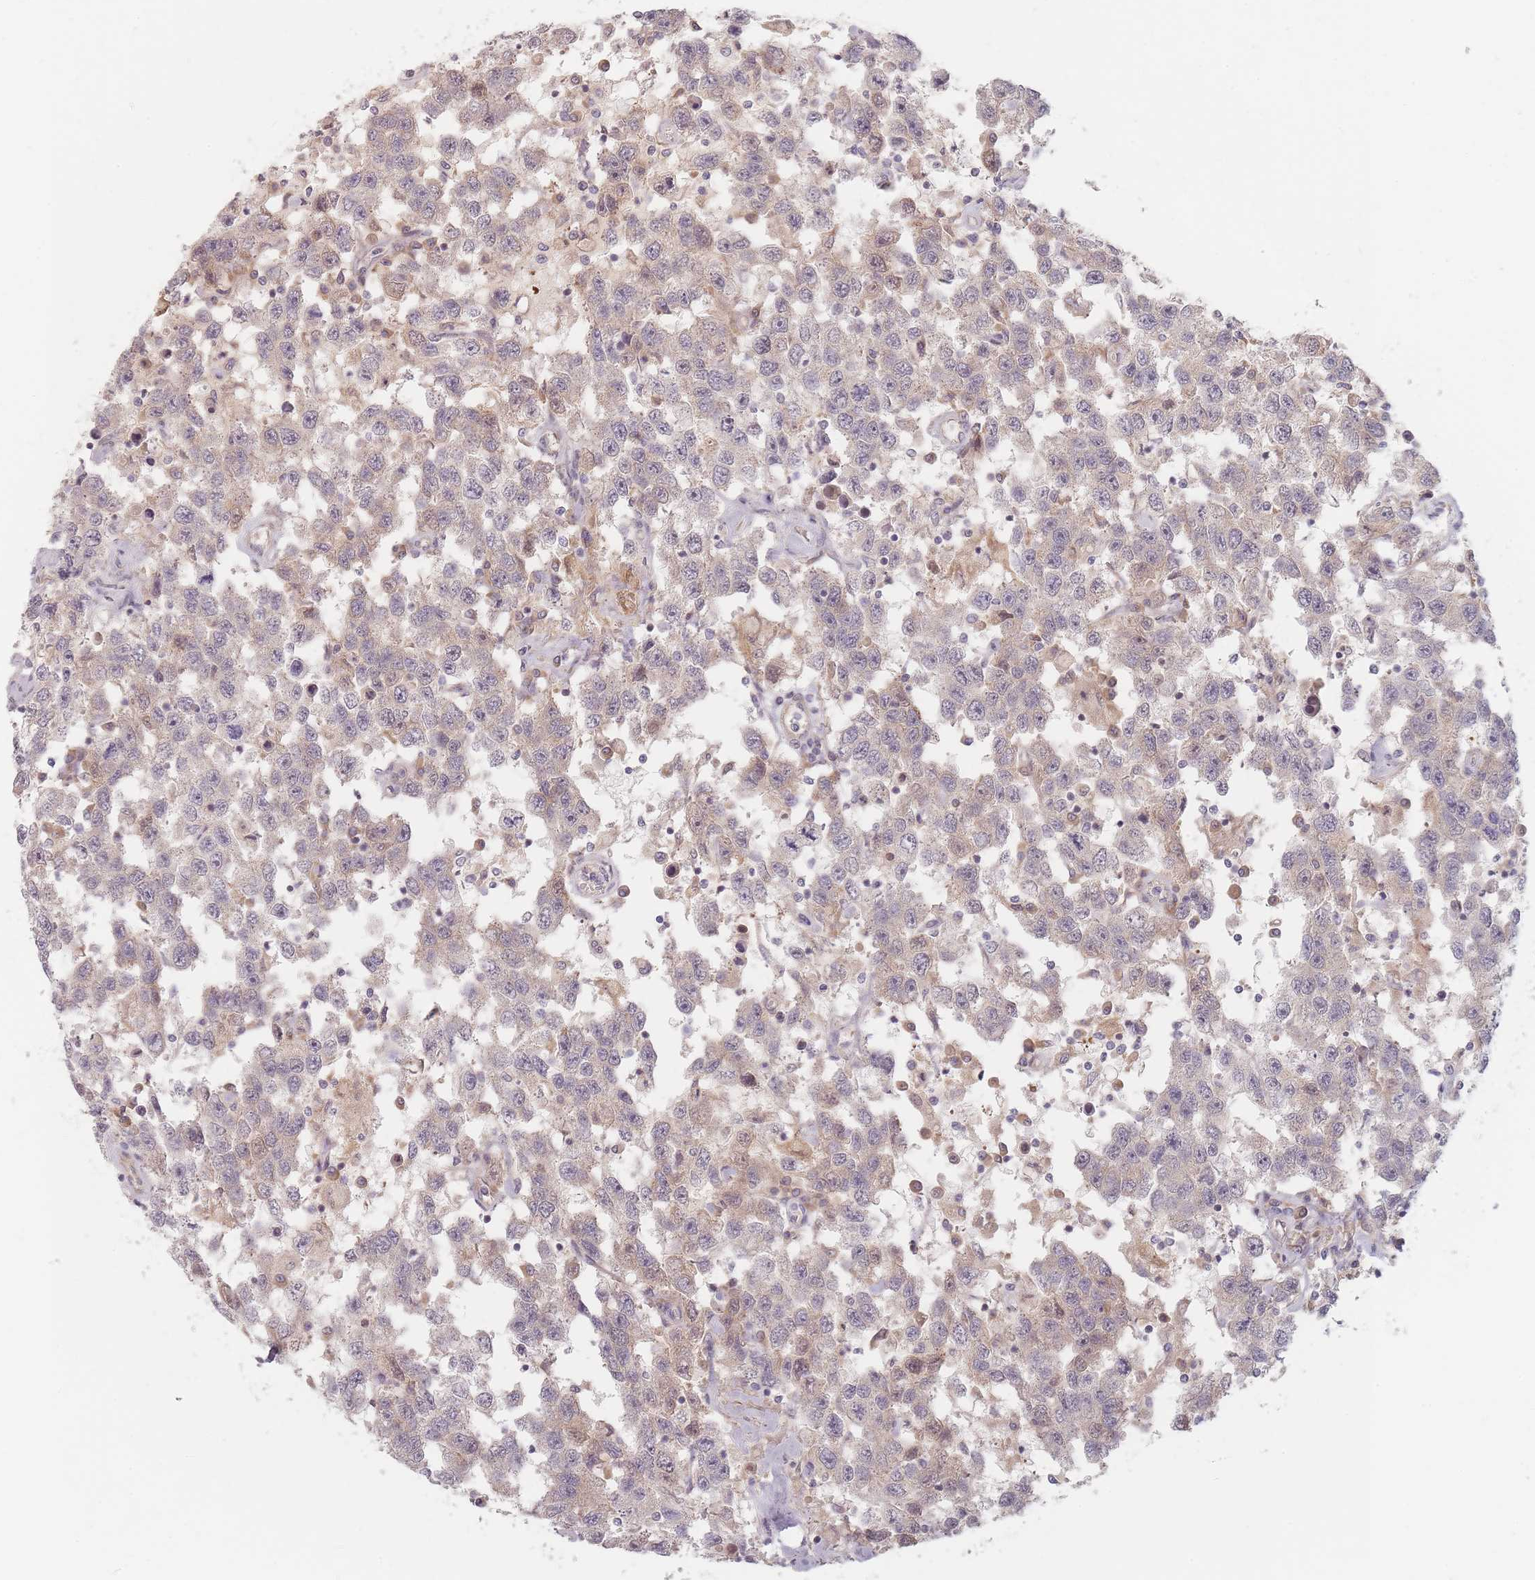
{"staining": {"intensity": "weak", "quantity": "<25%", "location": "cytoplasmic/membranous"}, "tissue": "testis cancer", "cell_type": "Tumor cells", "image_type": "cancer", "snomed": [{"axis": "morphology", "description": "Seminoma, NOS"}, {"axis": "topography", "description": "Testis"}], "caption": "The immunohistochemistry (IHC) image has no significant staining in tumor cells of testis seminoma tissue. (DAB (3,3'-diaminobenzidine) immunohistochemistry, high magnification).", "gene": "ZKSCAN7", "patient": {"sex": "male", "age": 41}}